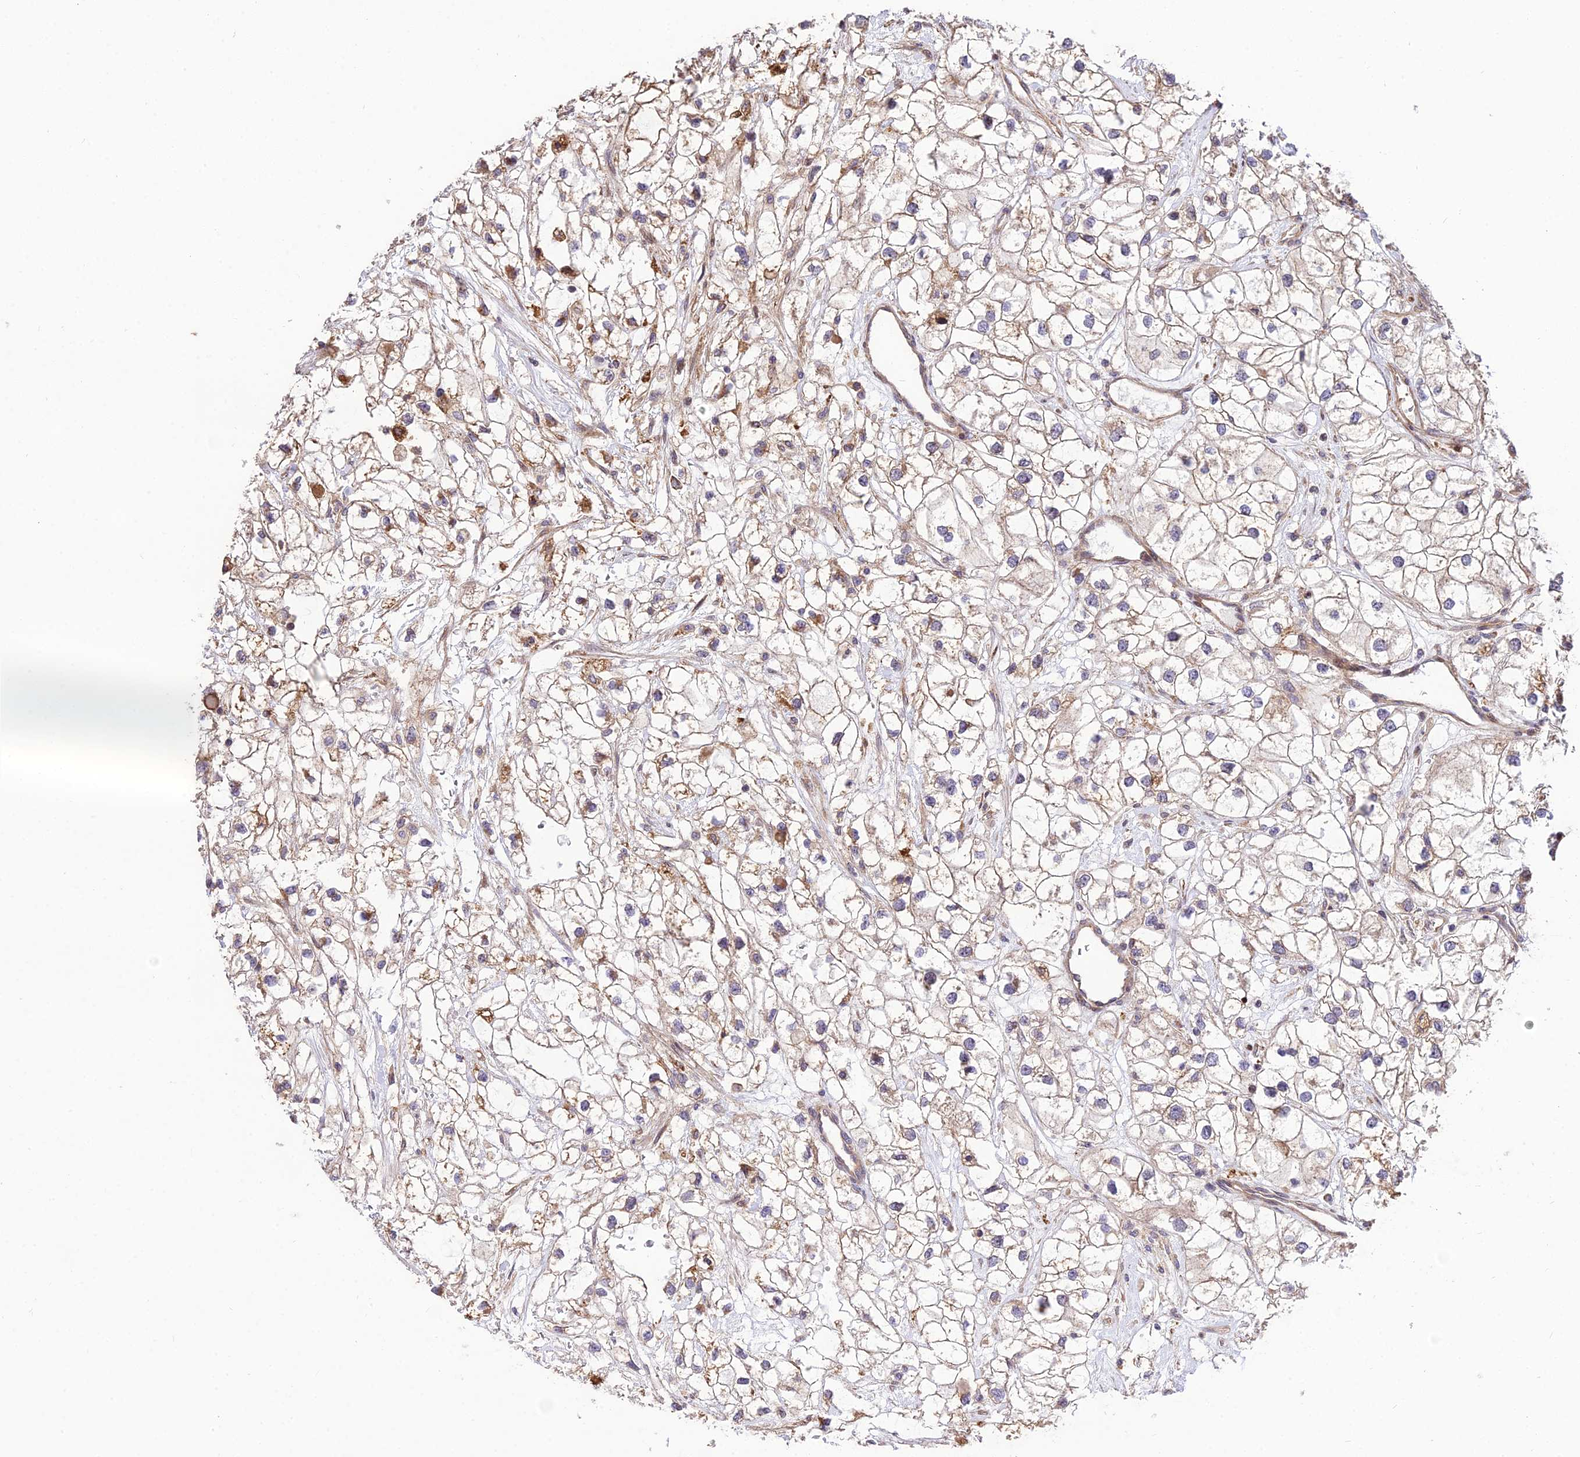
{"staining": {"intensity": "moderate", "quantity": "25%-75%", "location": "cytoplasmic/membranous"}, "tissue": "renal cancer", "cell_type": "Tumor cells", "image_type": "cancer", "snomed": [{"axis": "morphology", "description": "Adenocarcinoma, NOS"}, {"axis": "topography", "description": "Kidney"}], "caption": "Renal cancer (adenocarcinoma) was stained to show a protein in brown. There is medium levels of moderate cytoplasmic/membranous expression in about 25%-75% of tumor cells.", "gene": "SMG6", "patient": {"sex": "male", "age": 59}}